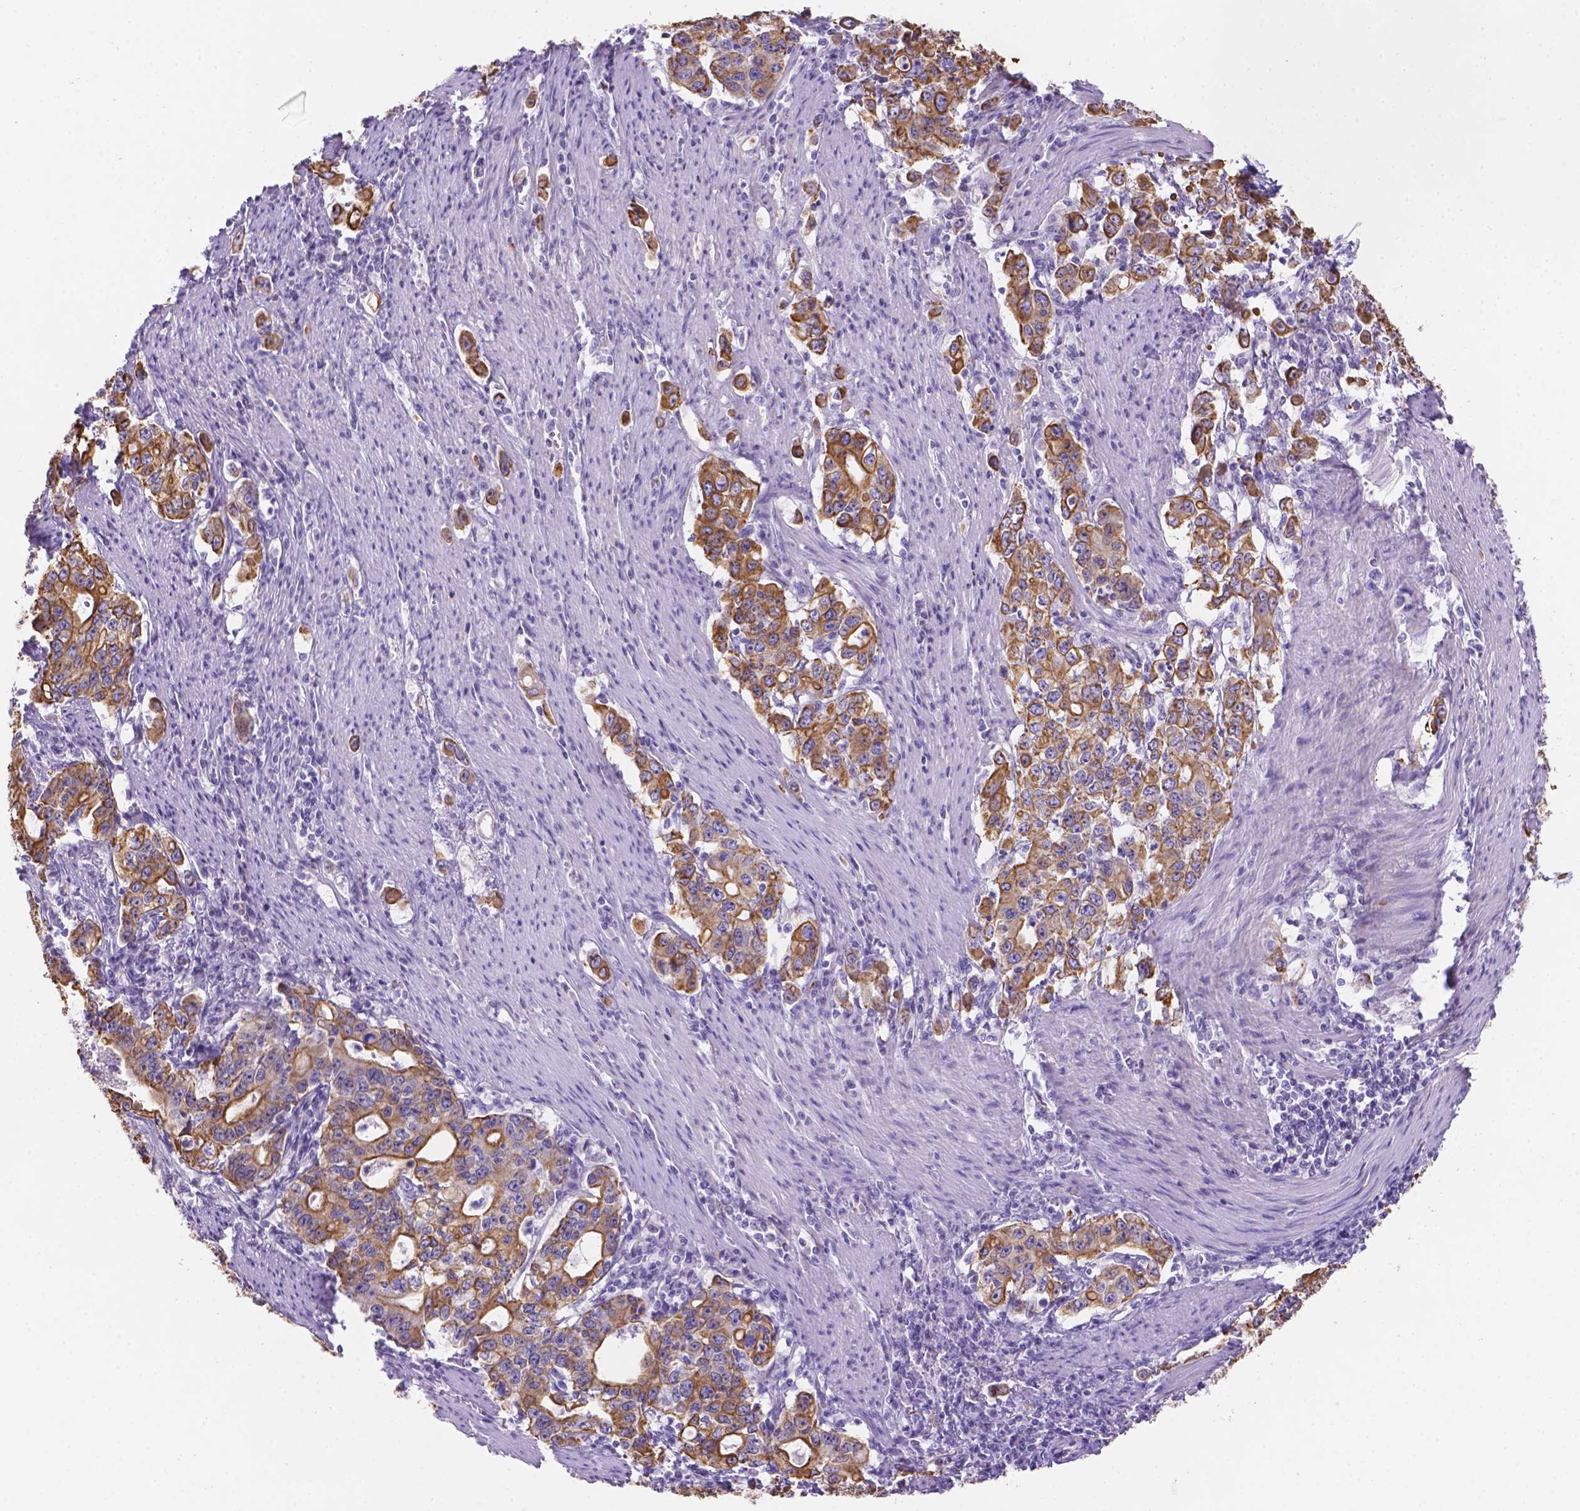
{"staining": {"intensity": "strong", "quantity": ">75%", "location": "cytoplasmic/membranous"}, "tissue": "stomach cancer", "cell_type": "Tumor cells", "image_type": "cancer", "snomed": [{"axis": "morphology", "description": "Adenocarcinoma, NOS"}, {"axis": "topography", "description": "Stomach, lower"}], "caption": "There is high levels of strong cytoplasmic/membranous positivity in tumor cells of stomach cancer, as demonstrated by immunohistochemical staining (brown color).", "gene": "DMWD", "patient": {"sex": "female", "age": 72}}